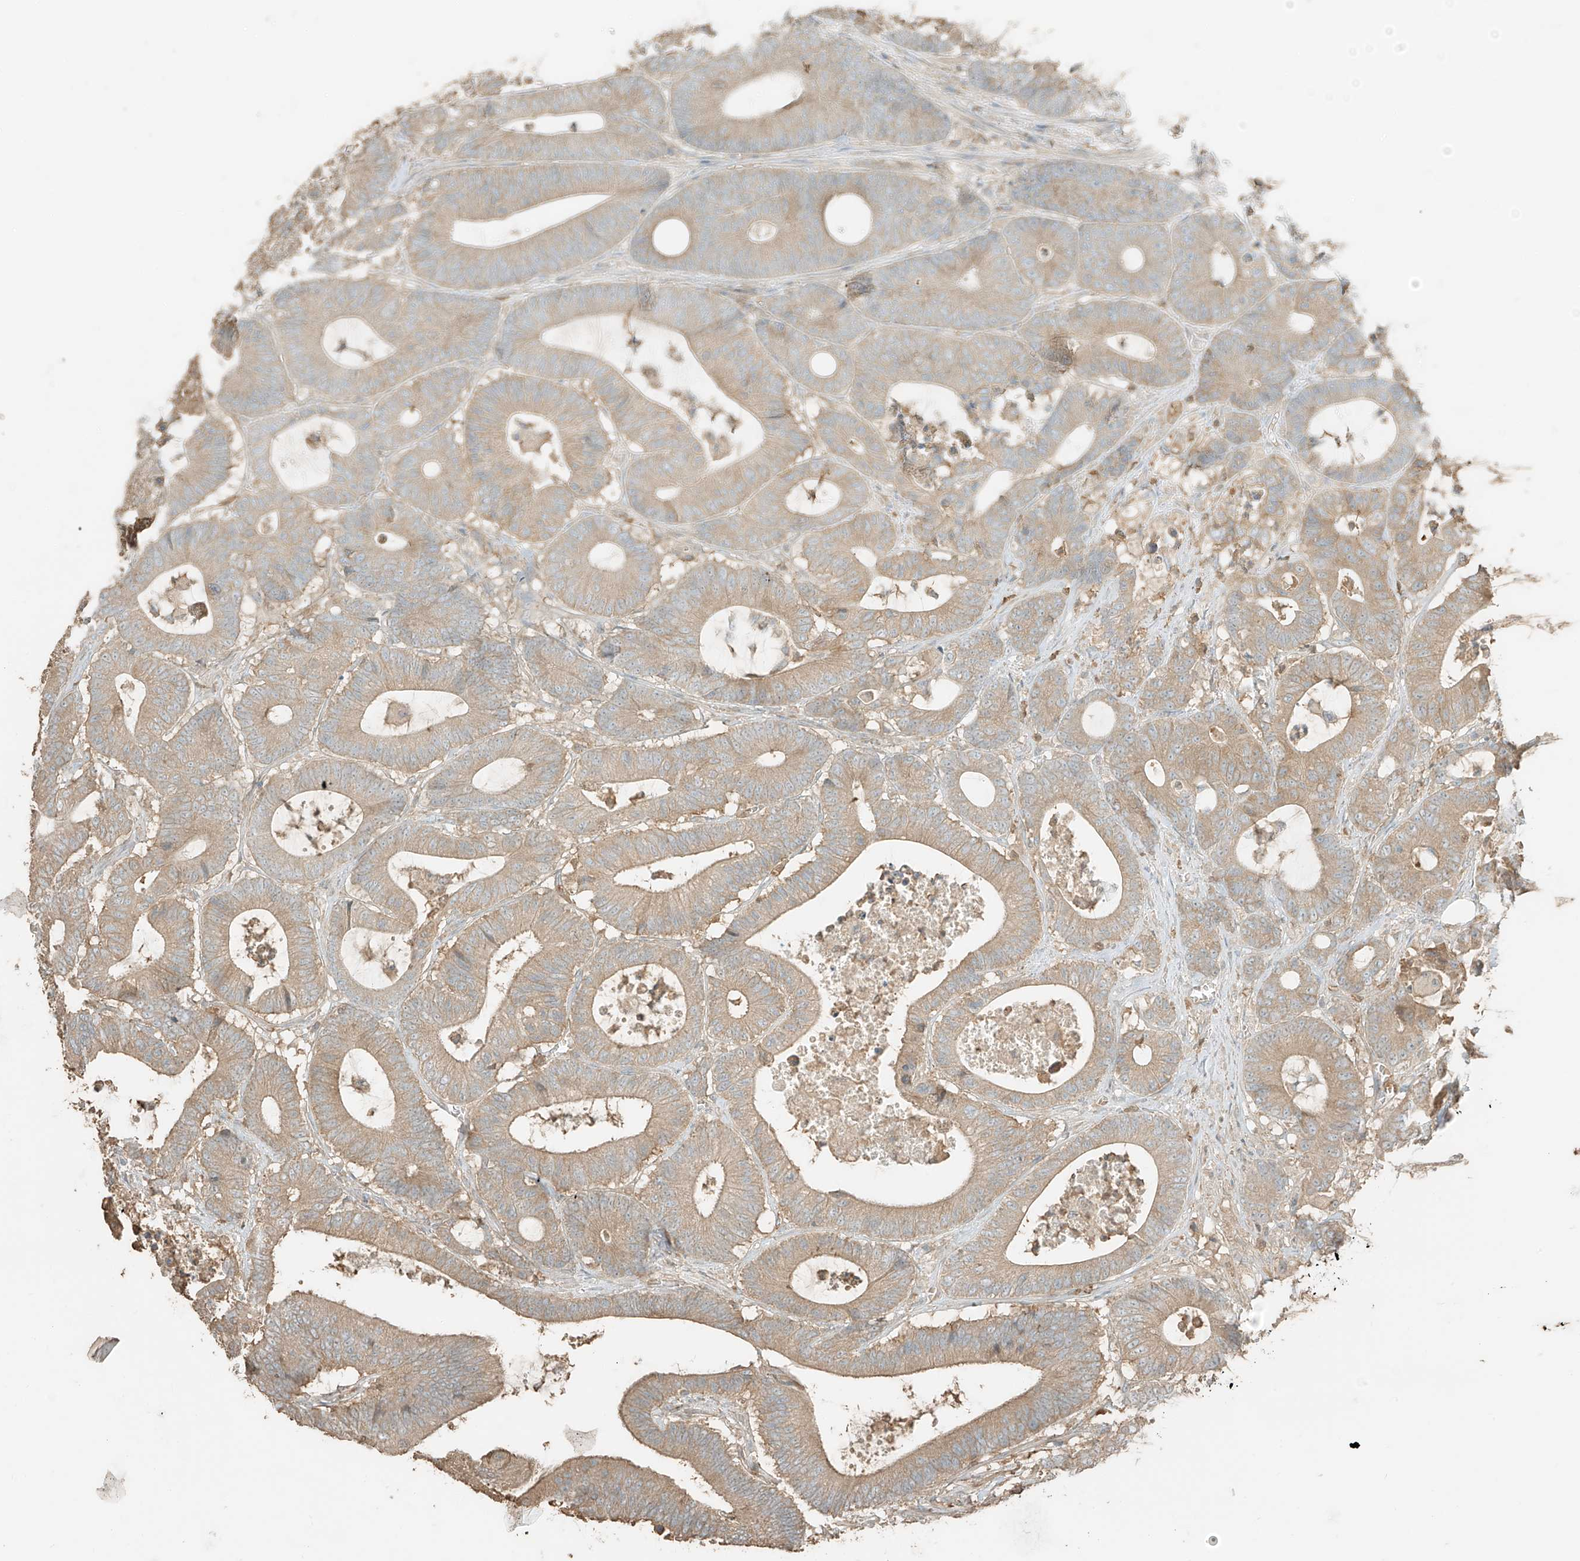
{"staining": {"intensity": "weak", "quantity": ">75%", "location": "cytoplasmic/membranous"}, "tissue": "colorectal cancer", "cell_type": "Tumor cells", "image_type": "cancer", "snomed": [{"axis": "morphology", "description": "Adenocarcinoma, NOS"}, {"axis": "topography", "description": "Colon"}], "caption": "Brown immunohistochemical staining in adenocarcinoma (colorectal) displays weak cytoplasmic/membranous positivity in about >75% of tumor cells.", "gene": "RFTN2", "patient": {"sex": "female", "age": 84}}